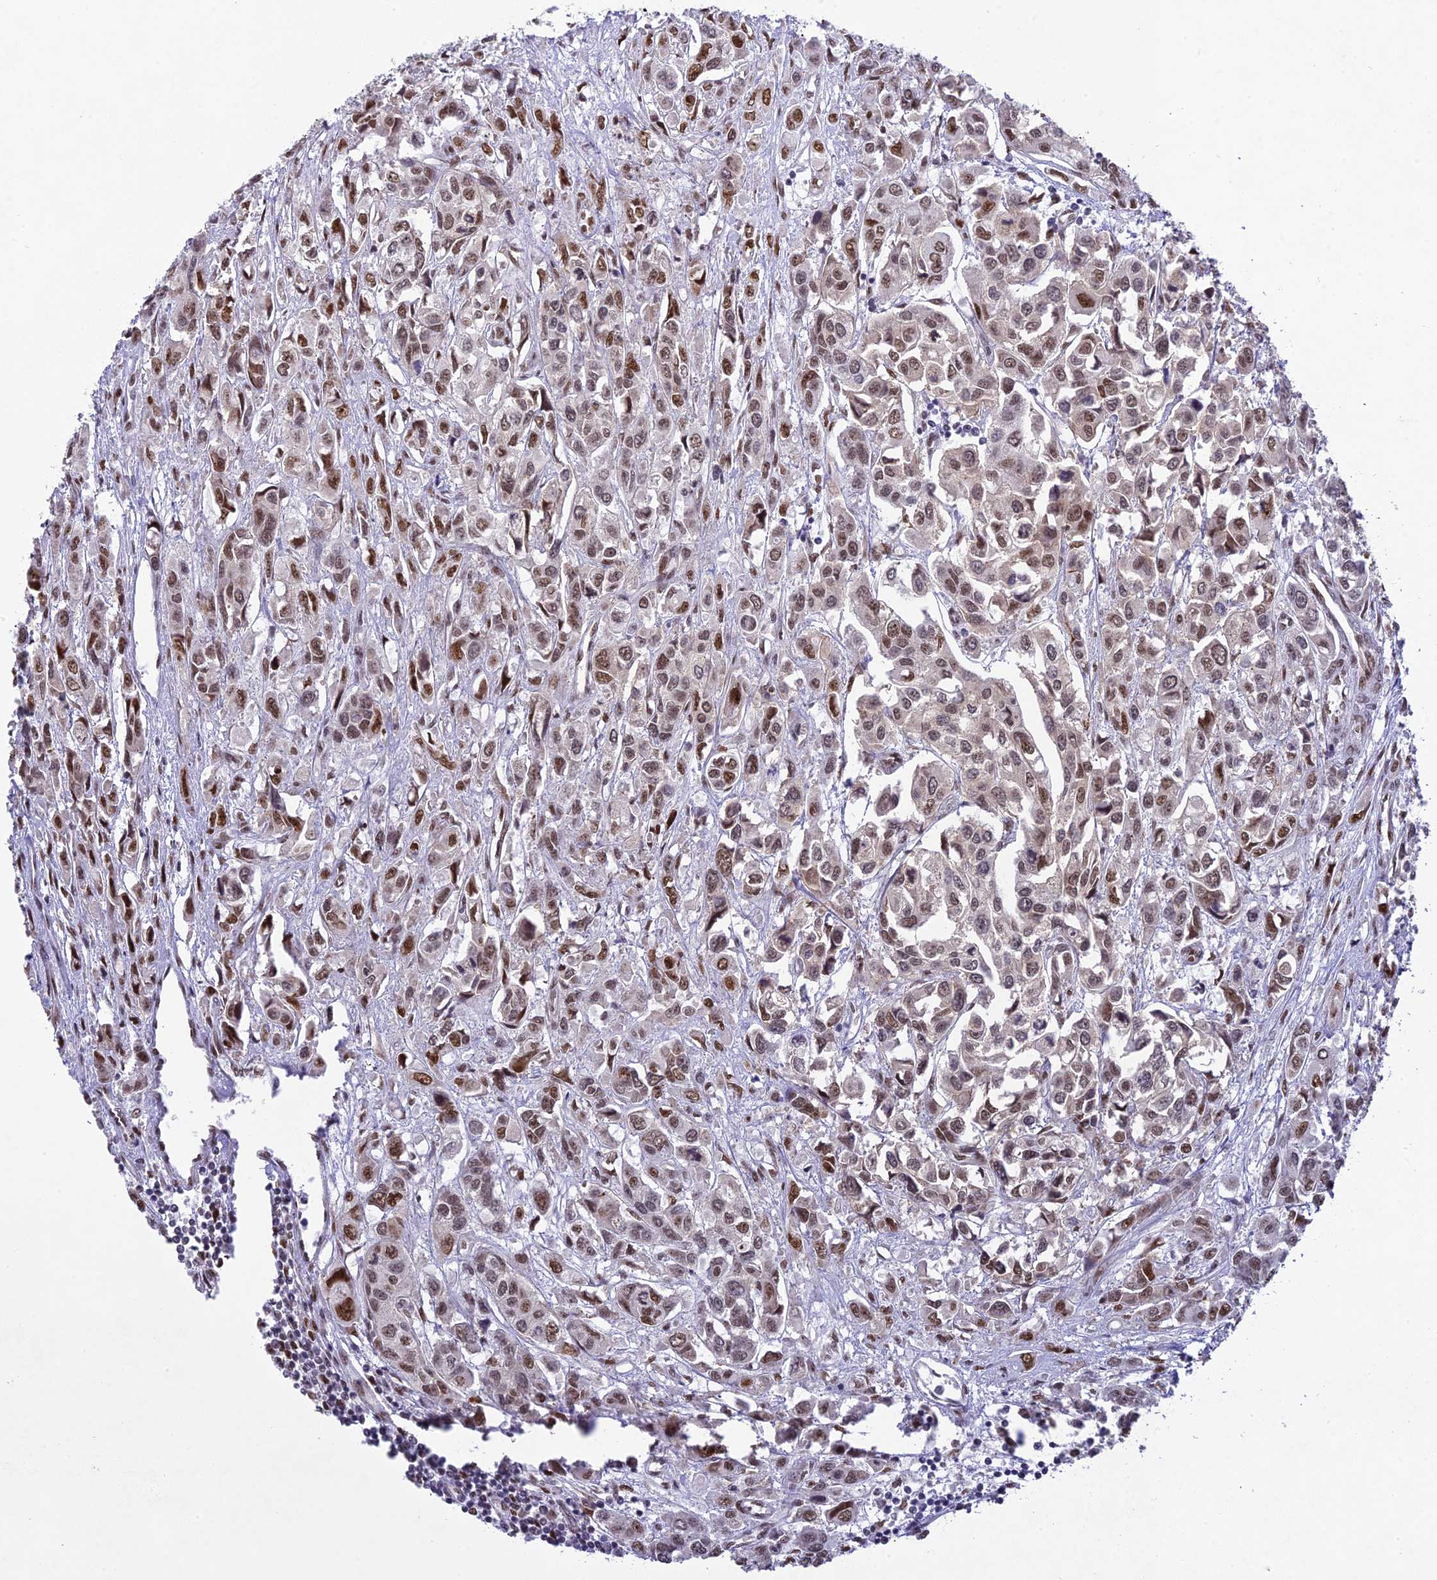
{"staining": {"intensity": "moderate", "quantity": "25%-75%", "location": "nuclear"}, "tissue": "urothelial cancer", "cell_type": "Tumor cells", "image_type": "cancer", "snomed": [{"axis": "morphology", "description": "Urothelial carcinoma, High grade"}, {"axis": "topography", "description": "Urinary bladder"}], "caption": "Immunohistochemistry (IHC) of urothelial carcinoma (high-grade) demonstrates medium levels of moderate nuclear expression in about 25%-75% of tumor cells. (DAB (3,3'-diaminobenzidine) IHC with brightfield microscopy, high magnification).", "gene": "DDX1", "patient": {"sex": "male", "age": 67}}